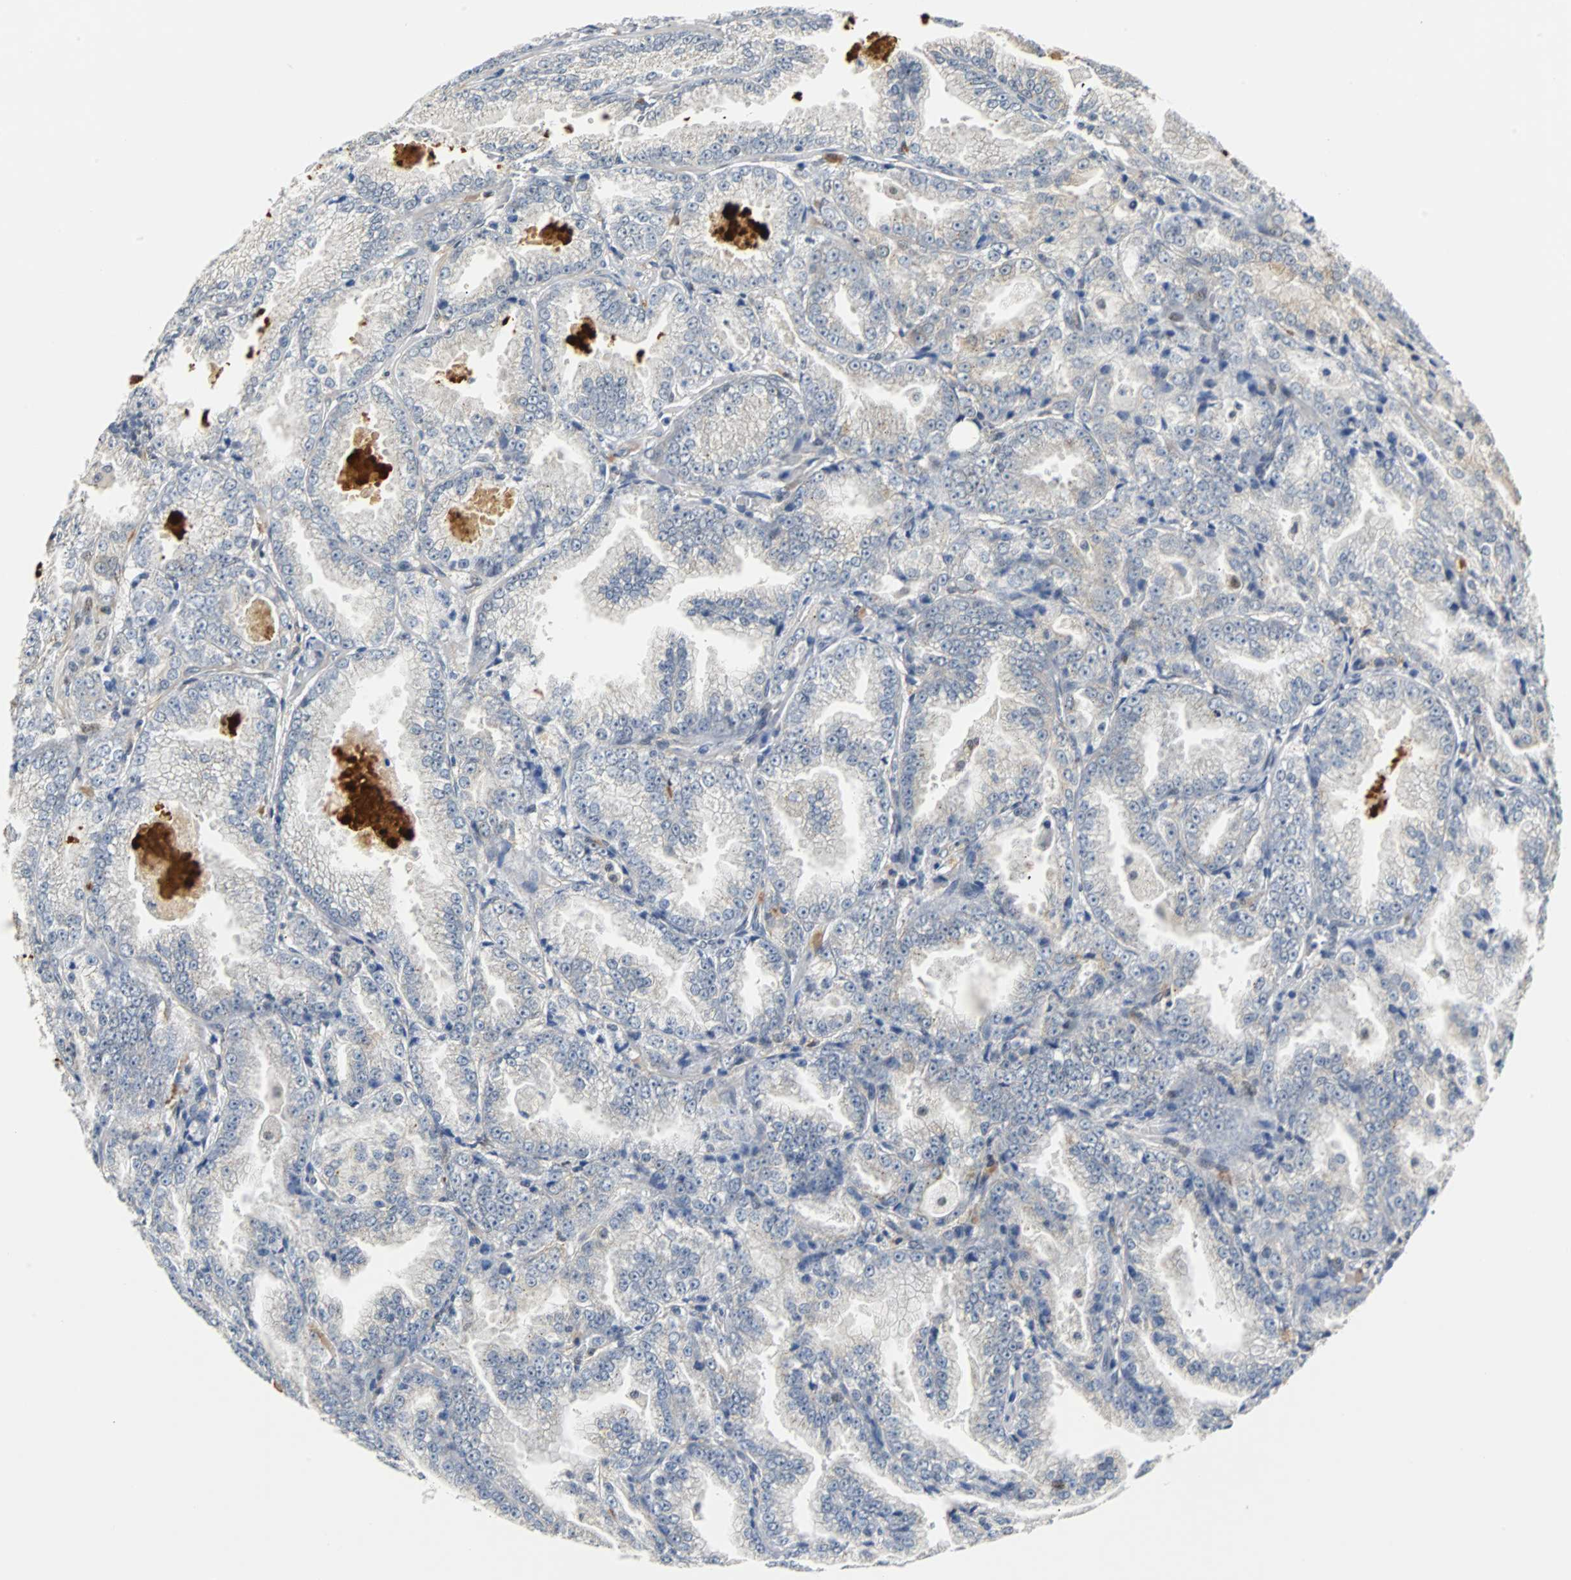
{"staining": {"intensity": "weak", "quantity": "25%-75%", "location": "cytoplasmic/membranous"}, "tissue": "prostate cancer", "cell_type": "Tumor cells", "image_type": "cancer", "snomed": [{"axis": "morphology", "description": "Adenocarcinoma, High grade"}, {"axis": "topography", "description": "Prostate"}], "caption": "Brown immunohistochemical staining in high-grade adenocarcinoma (prostate) exhibits weak cytoplasmic/membranous expression in about 25%-75% of tumor cells.", "gene": "HLX", "patient": {"sex": "male", "age": 61}}